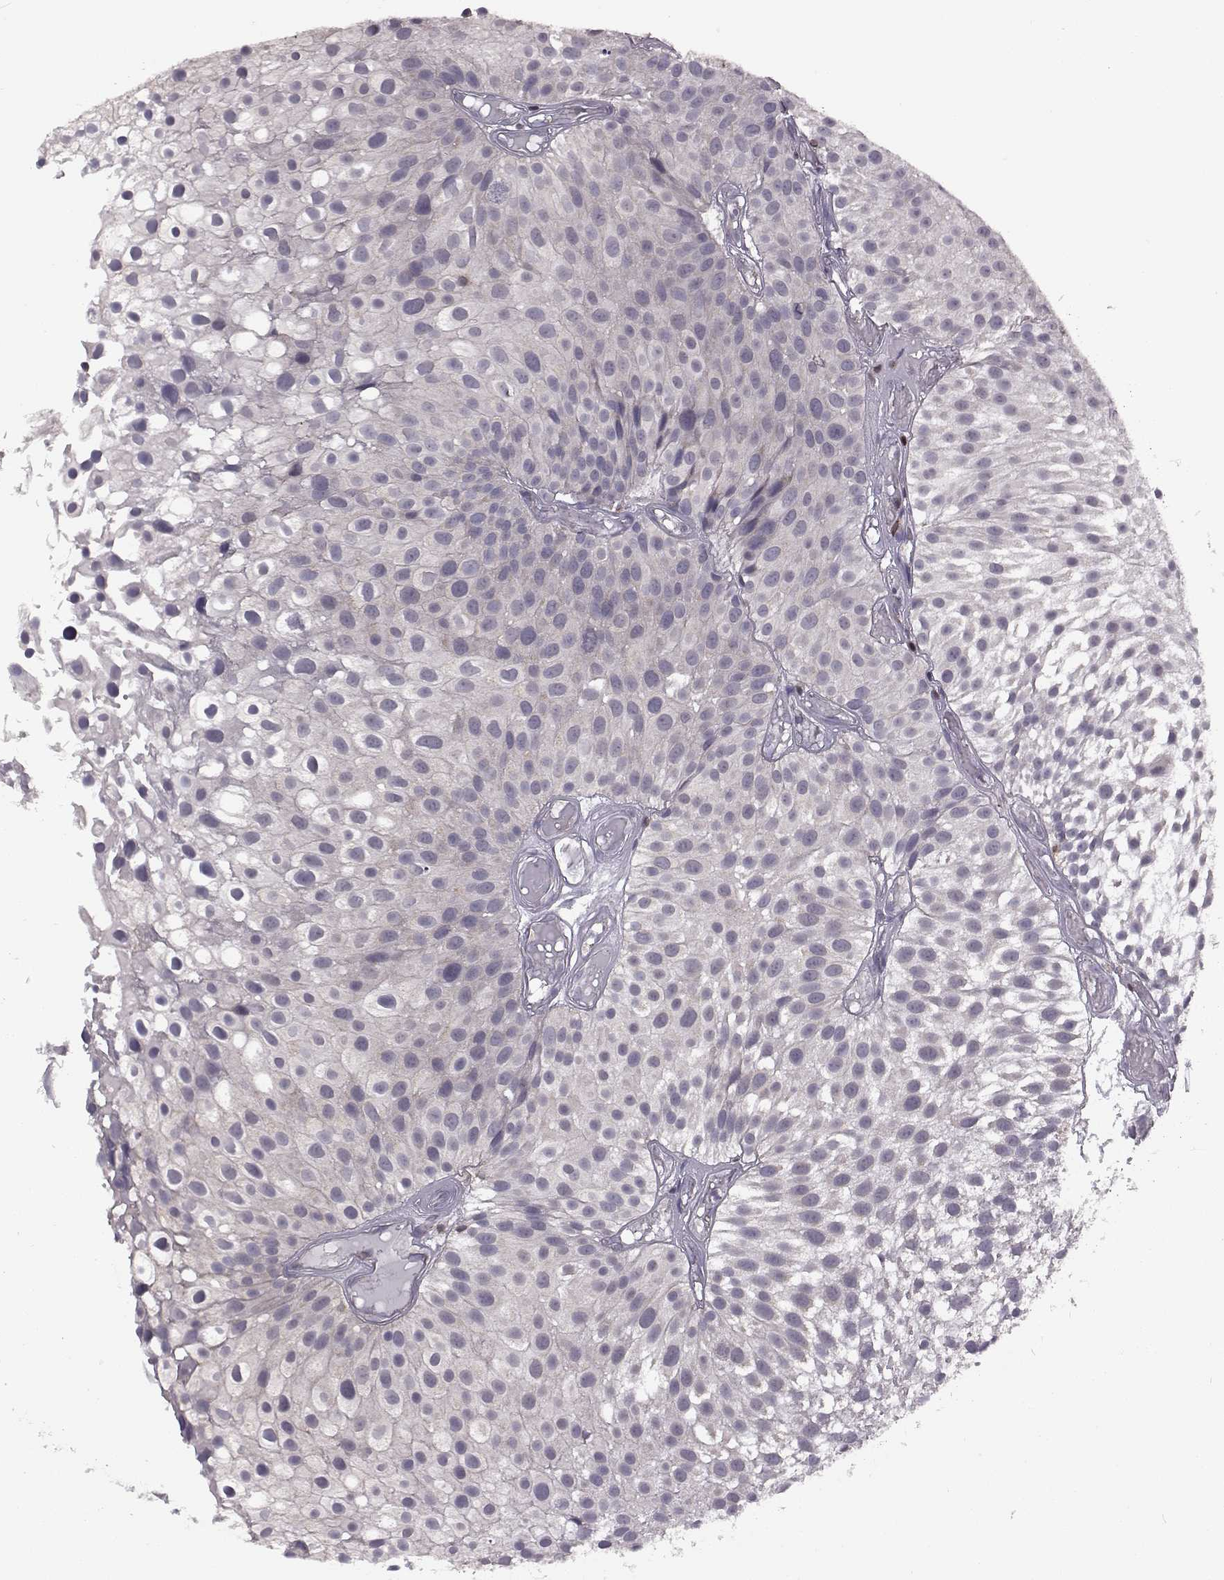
{"staining": {"intensity": "negative", "quantity": "none", "location": "none"}, "tissue": "urothelial cancer", "cell_type": "Tumor cells", "image_type": "cancer", "snomed": [{"axis": "morphology", "description": "Urothelial carcinoma, Low grade"}, {"axis": "topography", "description": "Urinary bladder"}], "caption": "Immunohistochemistry (IHC) of human urothelial cancer shows no staining in tumor cells.", "gene": "DOK2", "patient": {"sex": "male", "age": 79}}